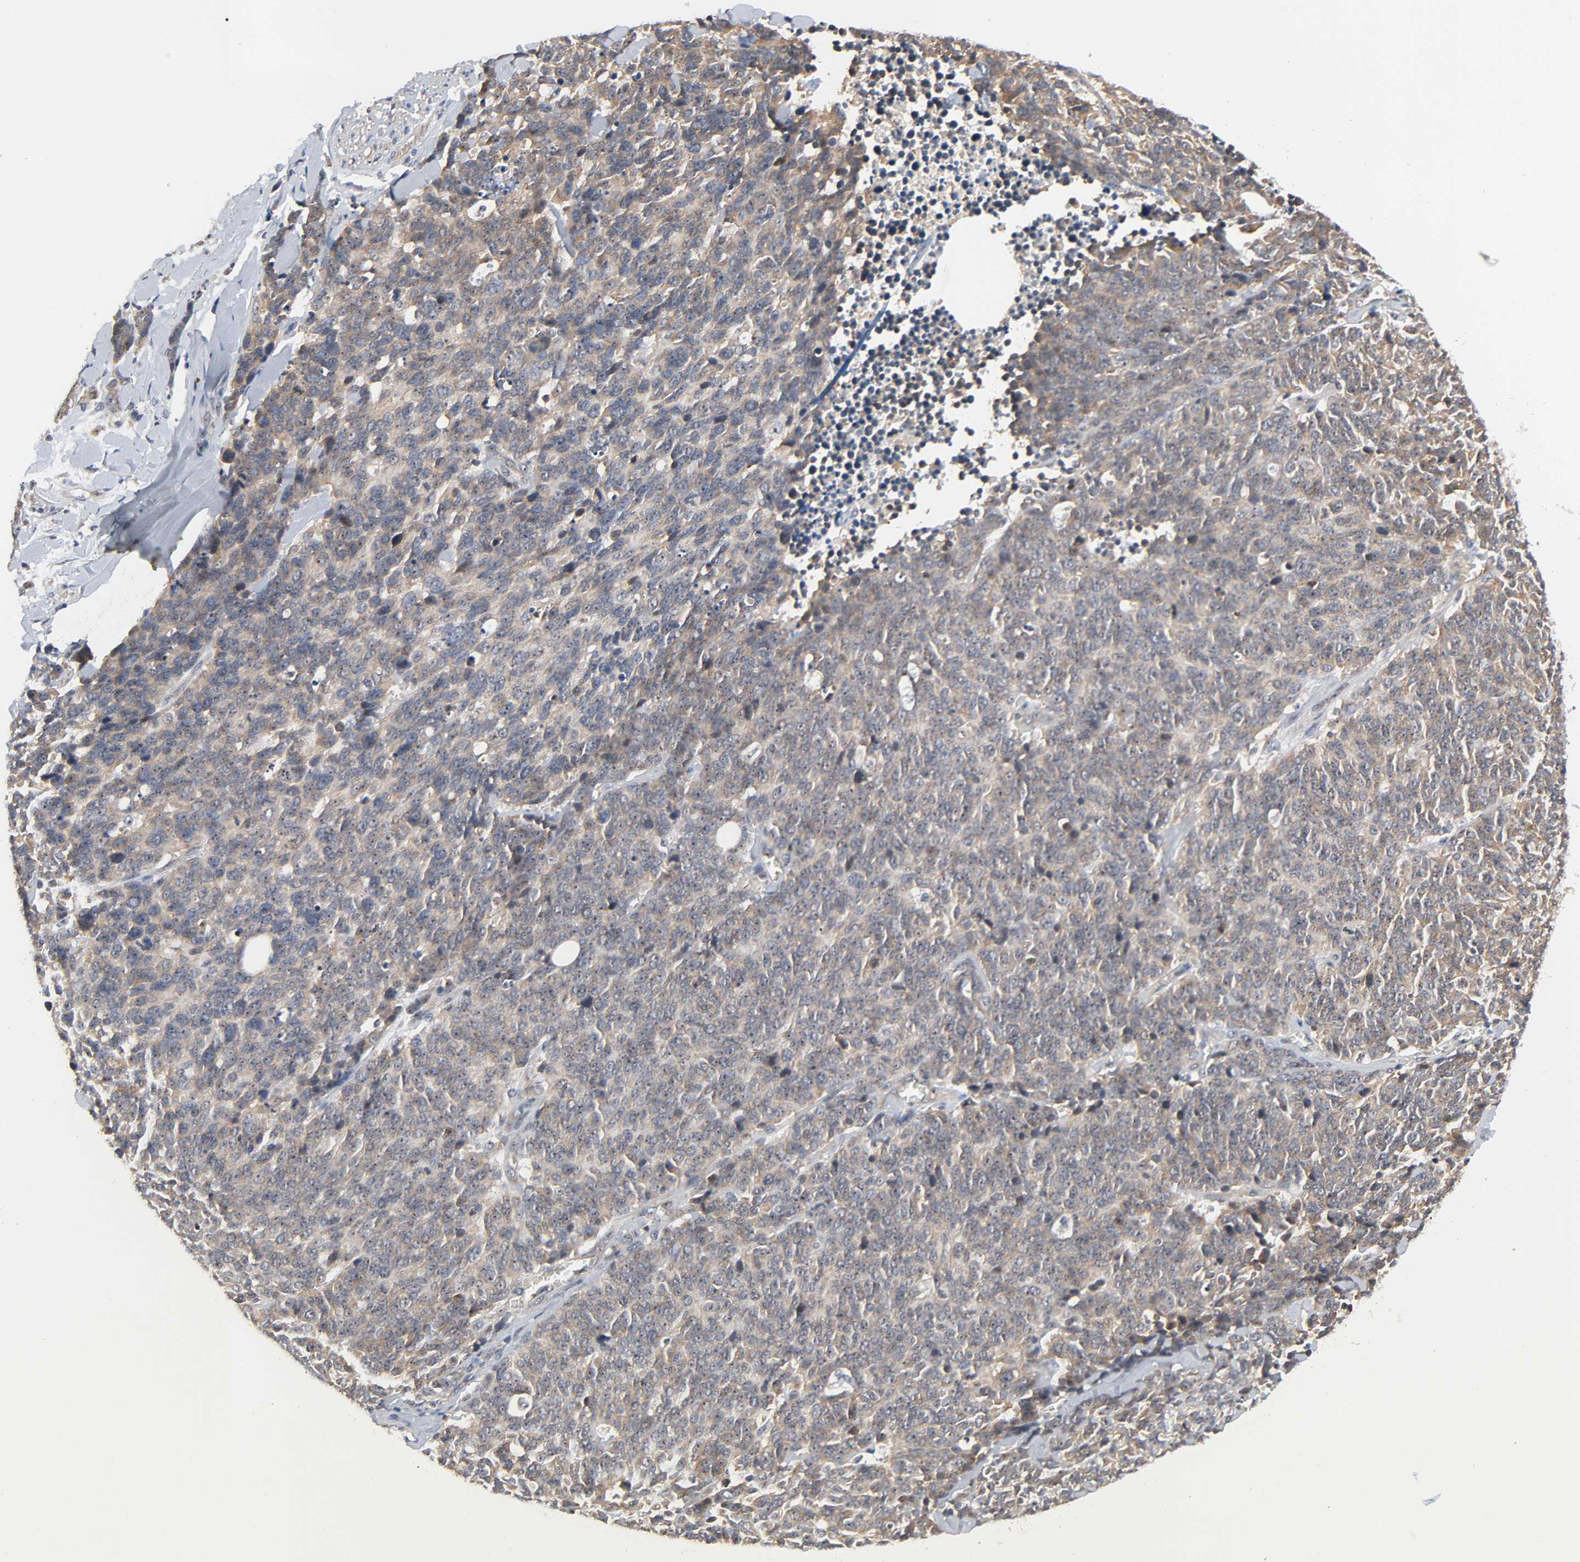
{"staining": {"intensity": "weak", "quantity": ">75%", "location": "cytoplasmic/membranous,nuclear"}, "tissue": "lung cancer", "cell_type": "Tumor cells", "image_type": "cancer", "snomed": [{"axis": "morphology", "description": "Neoplasm, malignant, NOS"}, {"axis": "topography", "description": "Lung"}], "caption": "Brown immunohistochemical staining in lung cancer demonstrates weak cytoplasmic/membranous and nuclear staining in about >75% of tumor cells.", "gene": "DDX10", "patient": {"sex": "female", "age": 58}}